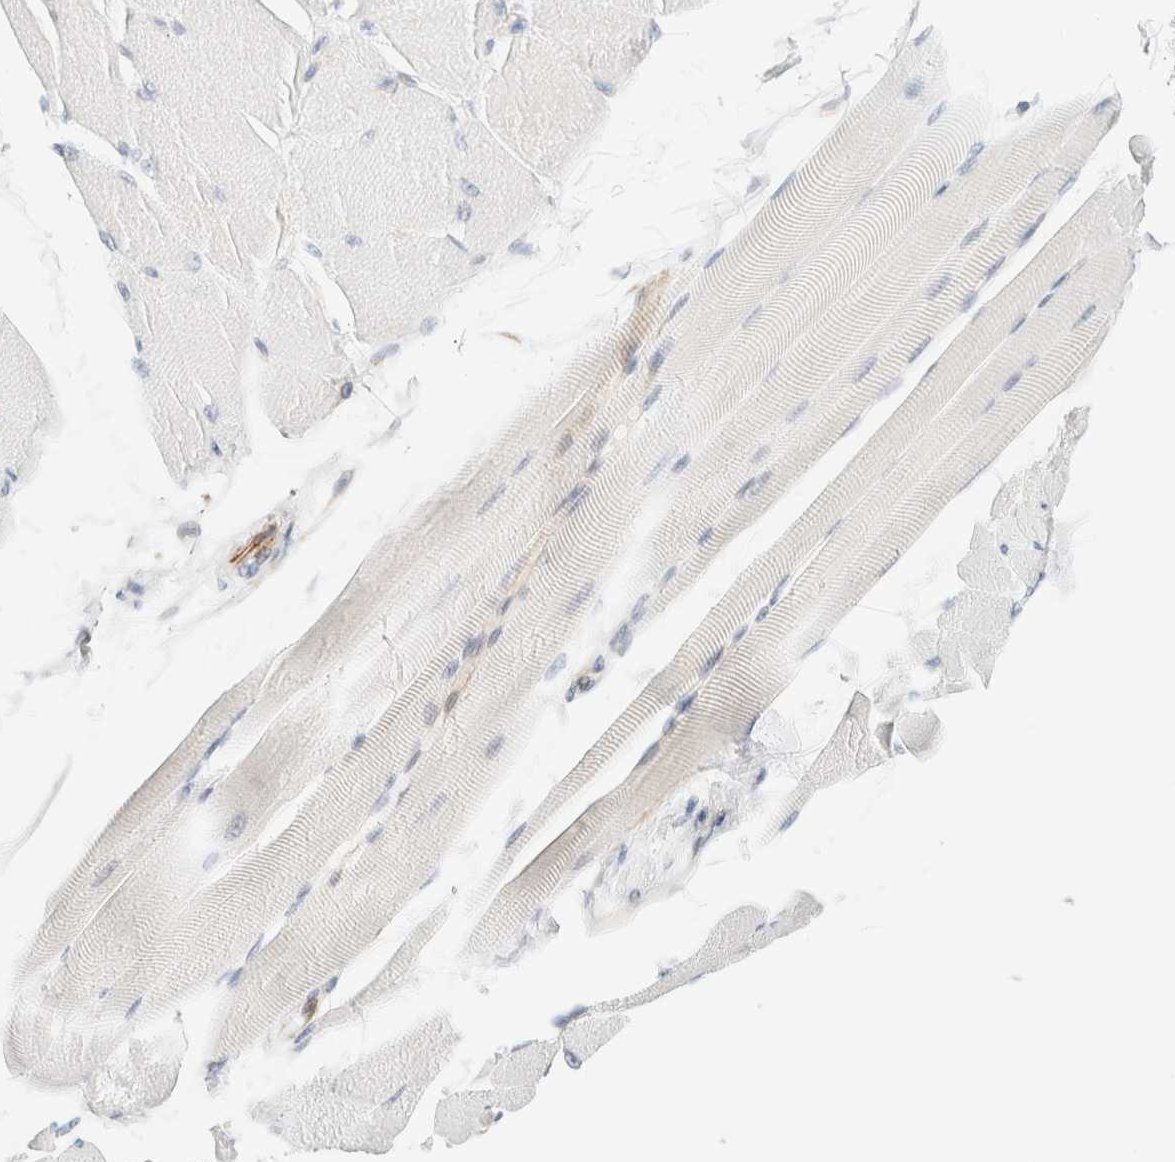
{"staining": {"intensity": "negative", "quantity": "none", "location": "none"}, "tissue": "skeletal muscle", "cell_type": "Myocytes", "image_type": "normal", "snomed": [{"axis": "morphology", "description": "Normal tissue, NOS"}, {"axis": "topography", "description": "Skeletal muscle"}, {"axis": "topography", "description": "Peripheral nerve tissue"}], "caption": "IHC of unremarkable skeletal muscle exhibits no expression in myocytes.", "gene": "SLC25A48", "patient": {"sex": "female", "age": 84}}